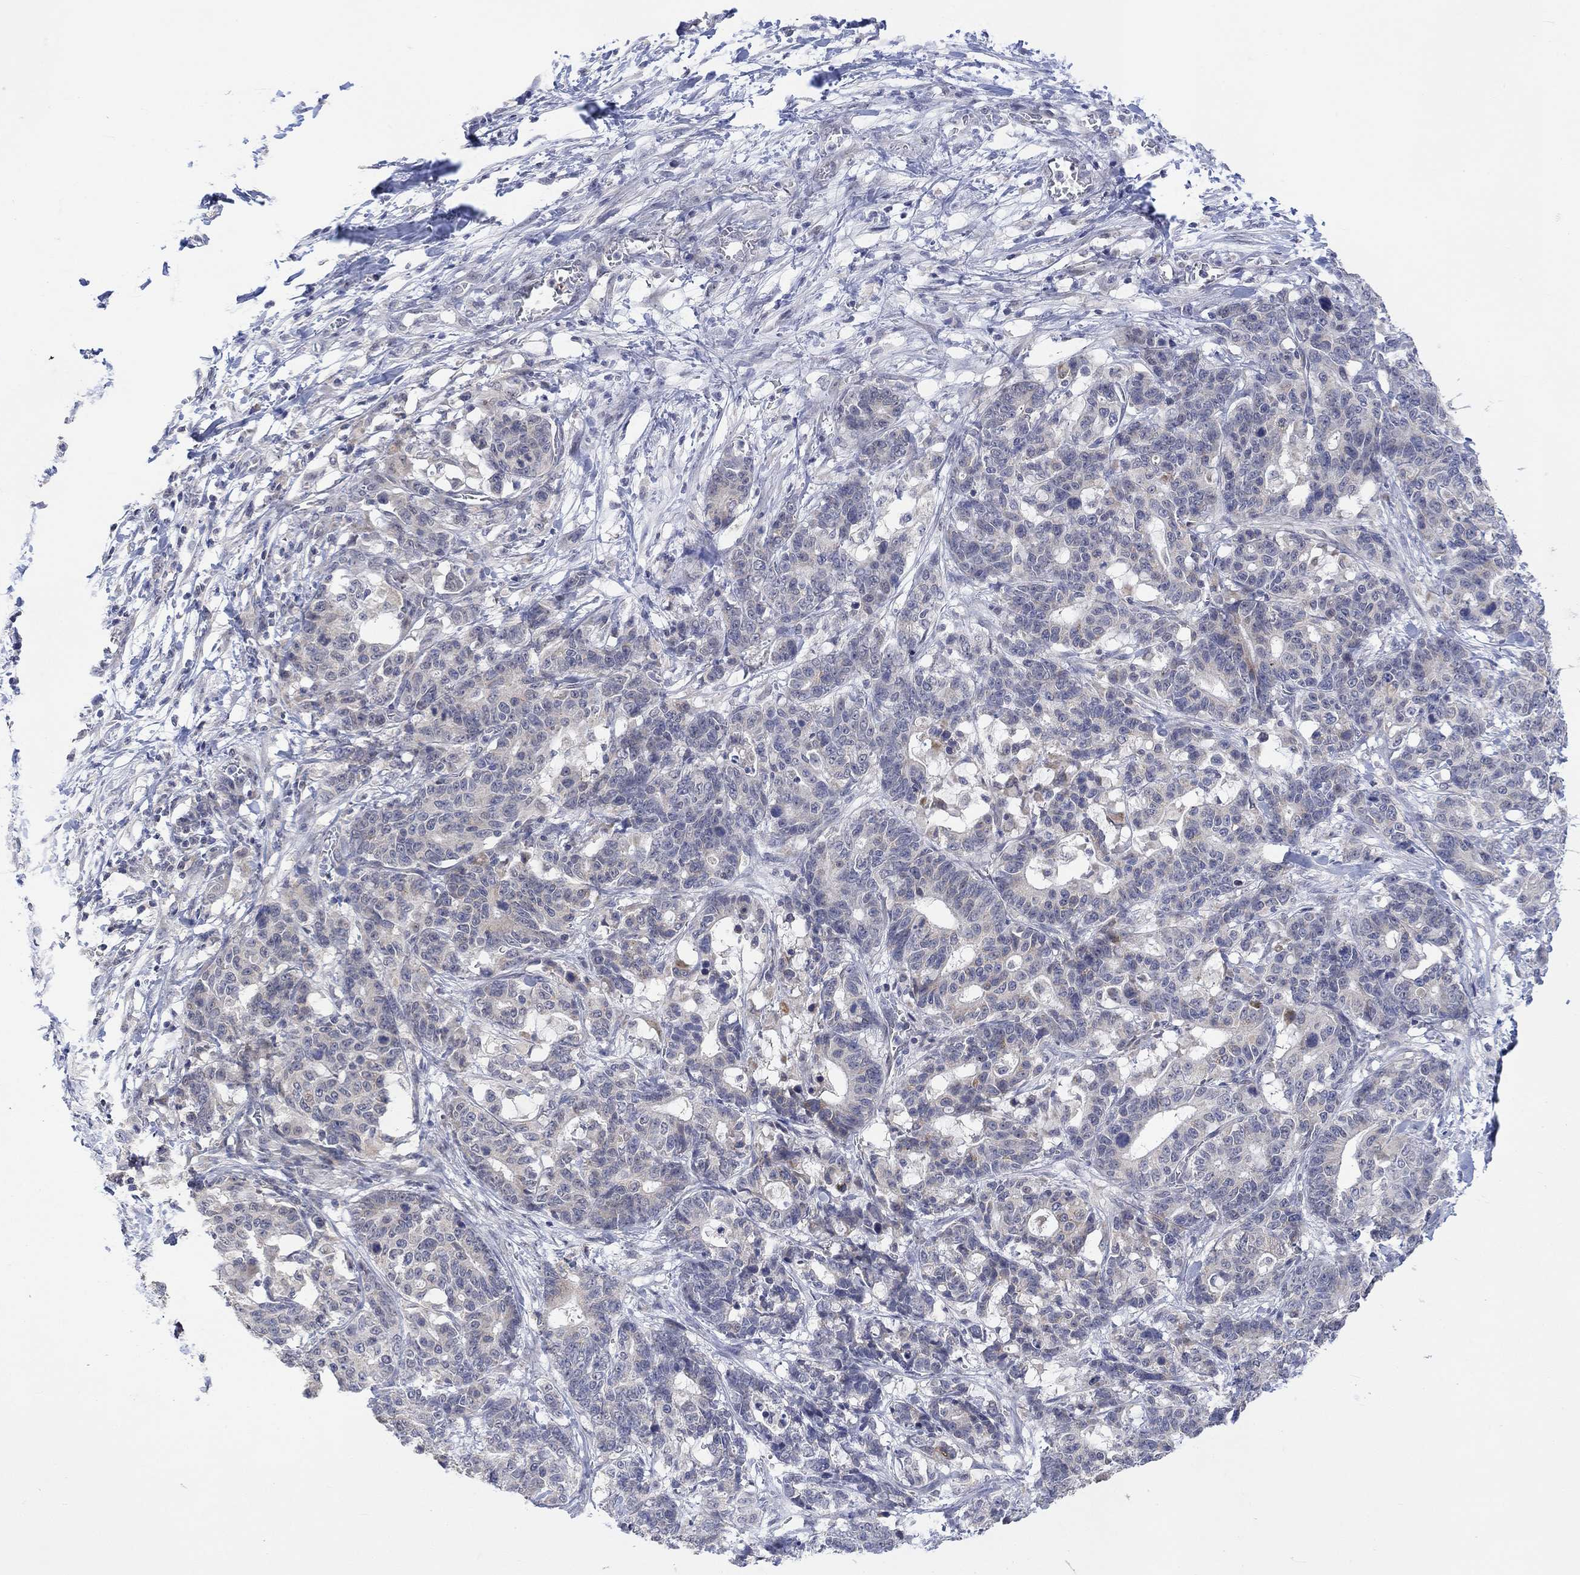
{"staining": {"intensity": "negative", "quantity": "none", "location": "none"}, "tissue": "stomach cancer", "cell_type": "Tumor cells", "image_type": "cancer", "snomed": [{"axis": "morphology", "description": "Normal tissue, NOS"}, {"axis": "morphology", "description": "Adenocarcinoma, NOS"}, {"axis": "topography", "description": "Stomach"}], "caption": "This is a micrograph of immunohistochemistry (IHC) staining of adenocarcinoma (stomach), which shows no positivity in tumor cells. Nuclei are stained in blue.", "gene": "SLC48A1", "patient": {"sex": "female", "age": 64}}